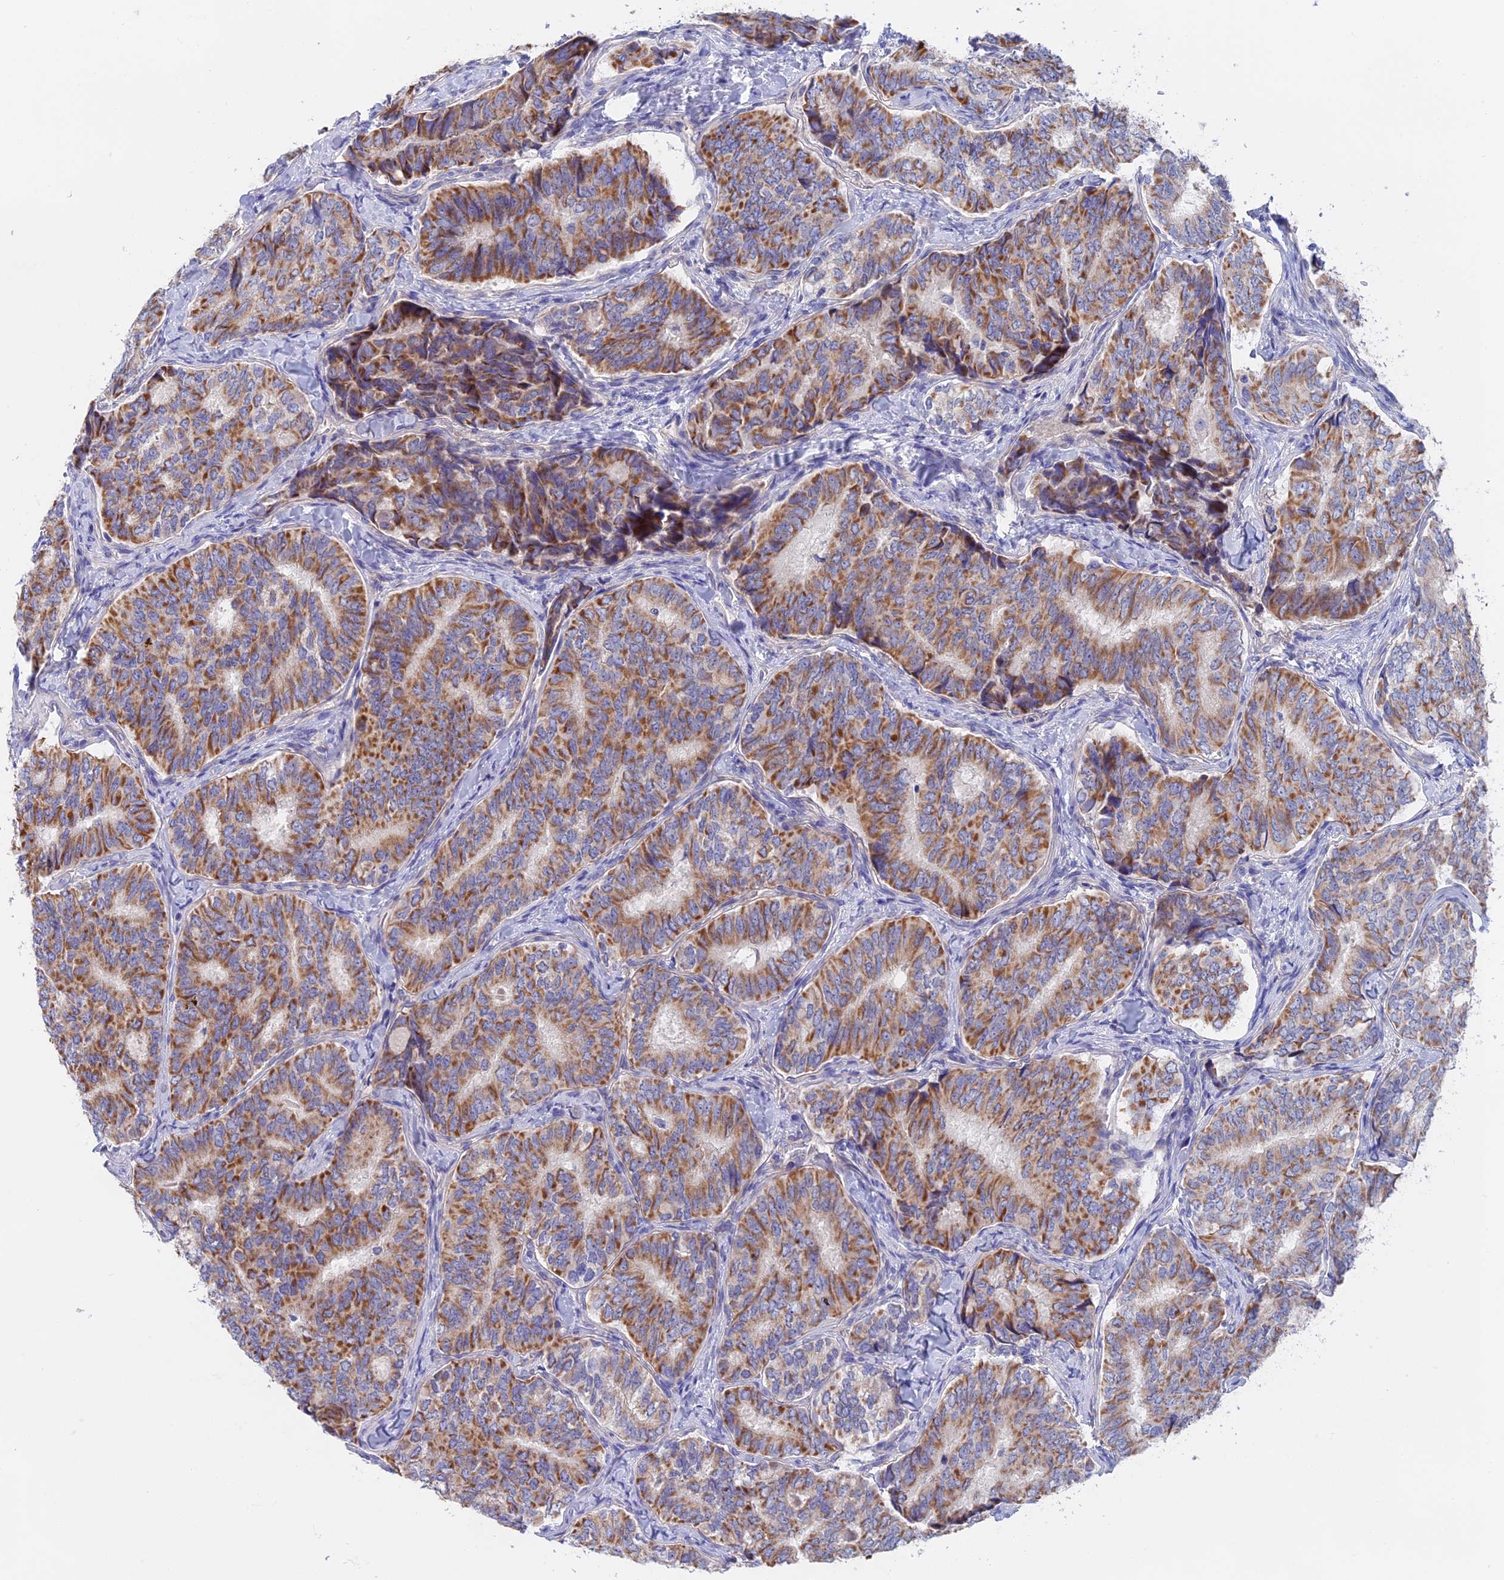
{"staining": {"intensity": "moderate", "quantity": ">75%", "location": "cytoplasmic/membranous"}, "tissue": "thyroid cancer", "cell_type": "Tumor cells", "image_type": "cancer", "snomed": [{"axis": "morphology", "description": "Papillary adenocarcinoma, NOS"}, {"axis": "topography", "description": "Thyroid gland"}], "caption": "A histopathology image of human thyroid papillary adenocarcinoma stained for a protein displays moderate cytoplasmic/membranous brown staining in tumor cells. (IHC, brightfield microscopy, high magnification).", "gene": "GLB1L", "patient": {"sex": "female", "age": 35}}